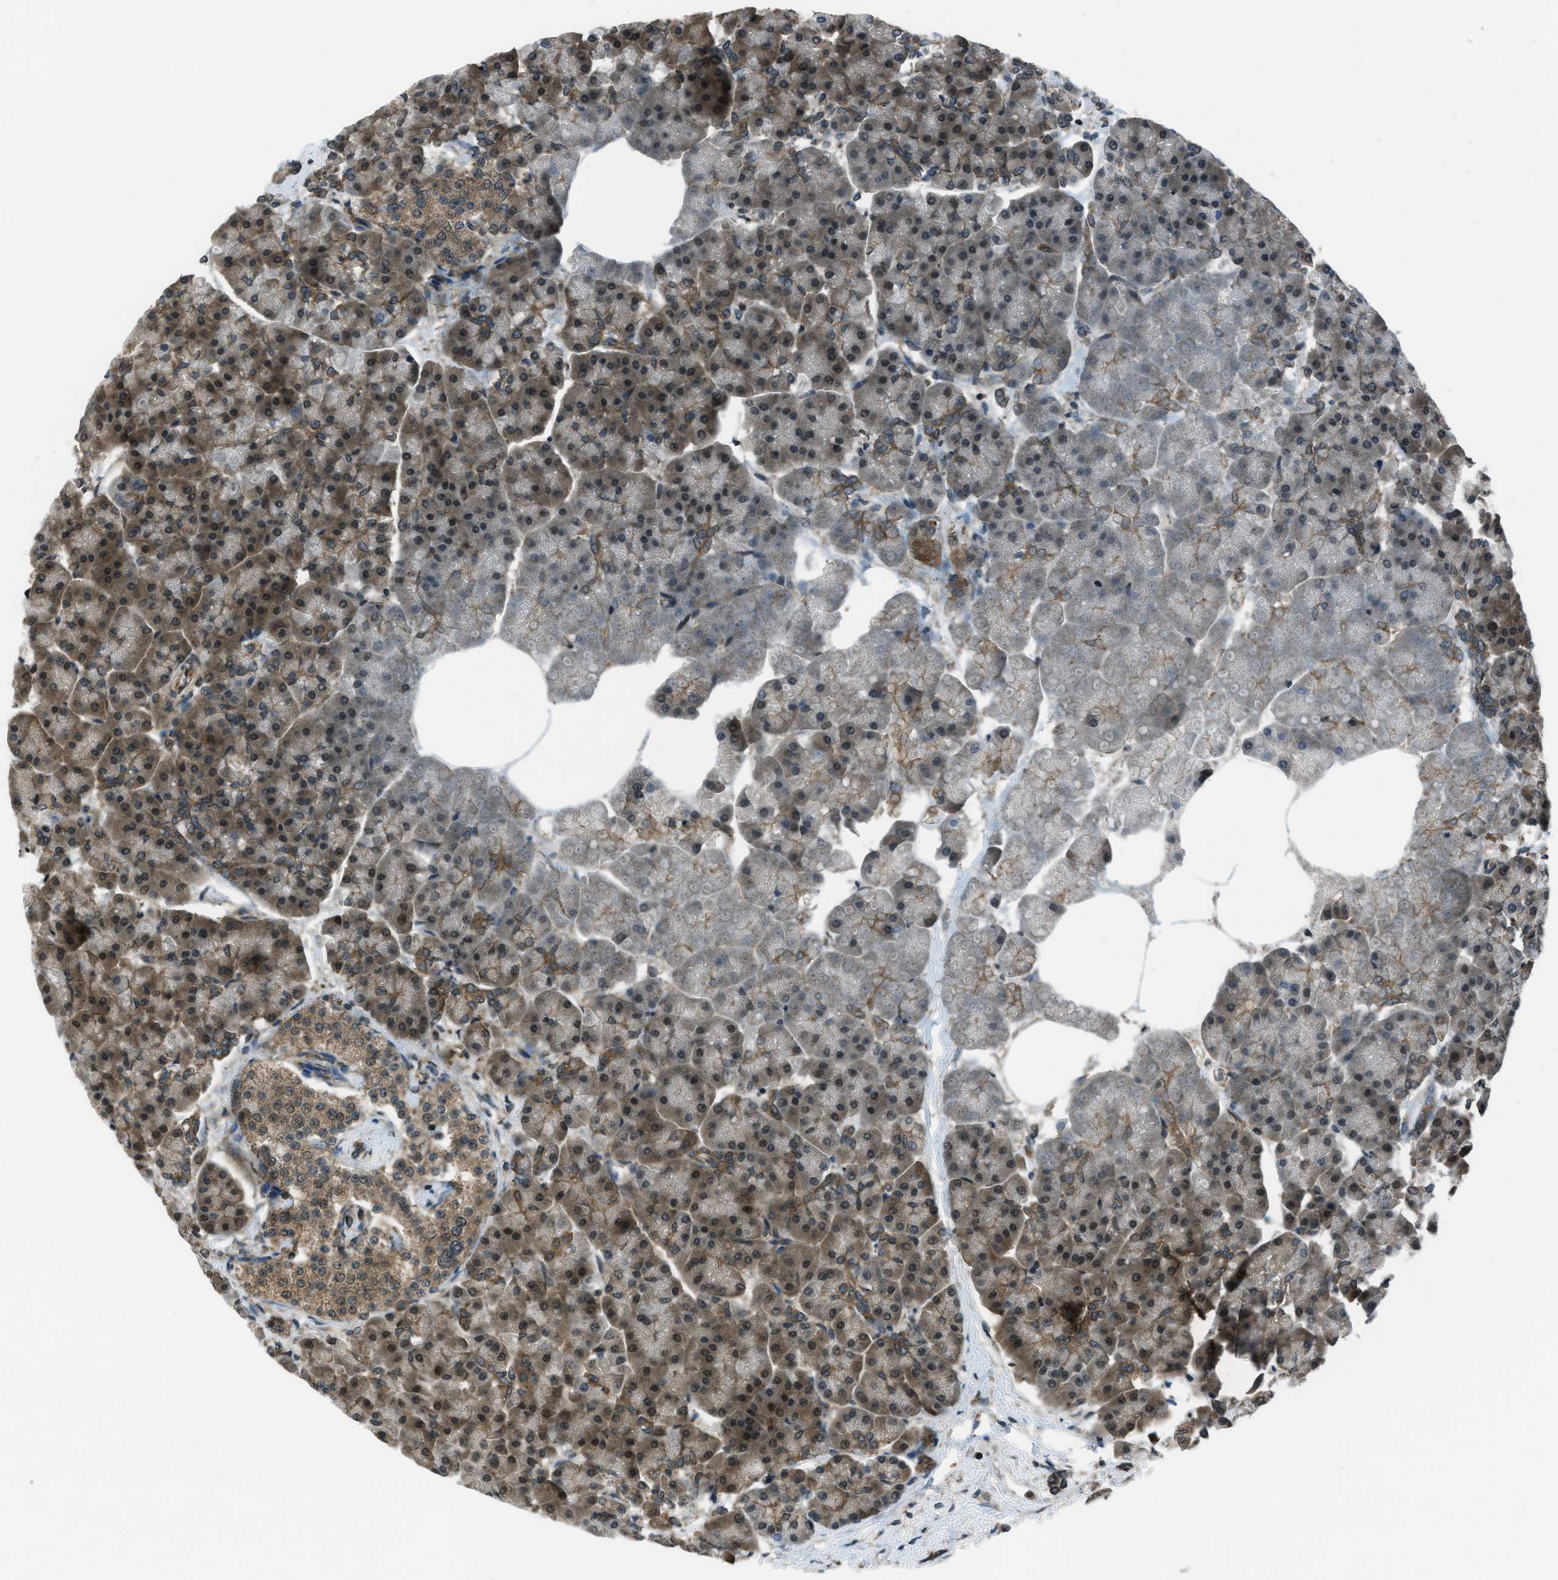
{"staining": {"intensity": "moderate", "quantity": ">75%", "location": "cytoplasmic/membranous,nuclear"}, "tissue": "pancreas", "cell_type": "Exocrine glandular cells", "image_type": "normal", "snomed": [{"axis": "morphology", "description": "Normal tissue, NOS"}, {"axis": "topography", "description": "Pancreas"}], "caption": "A brown stain highlights moderate cytoplasmic/membranous,nuclear expression of a protein in exocrine glandular cells of benign human pancreas. (DAB = brown stain, brightfield microscopy at high magnification).", "gene": "ASAP2", "patient": {"sex": "female", "age": 70}}